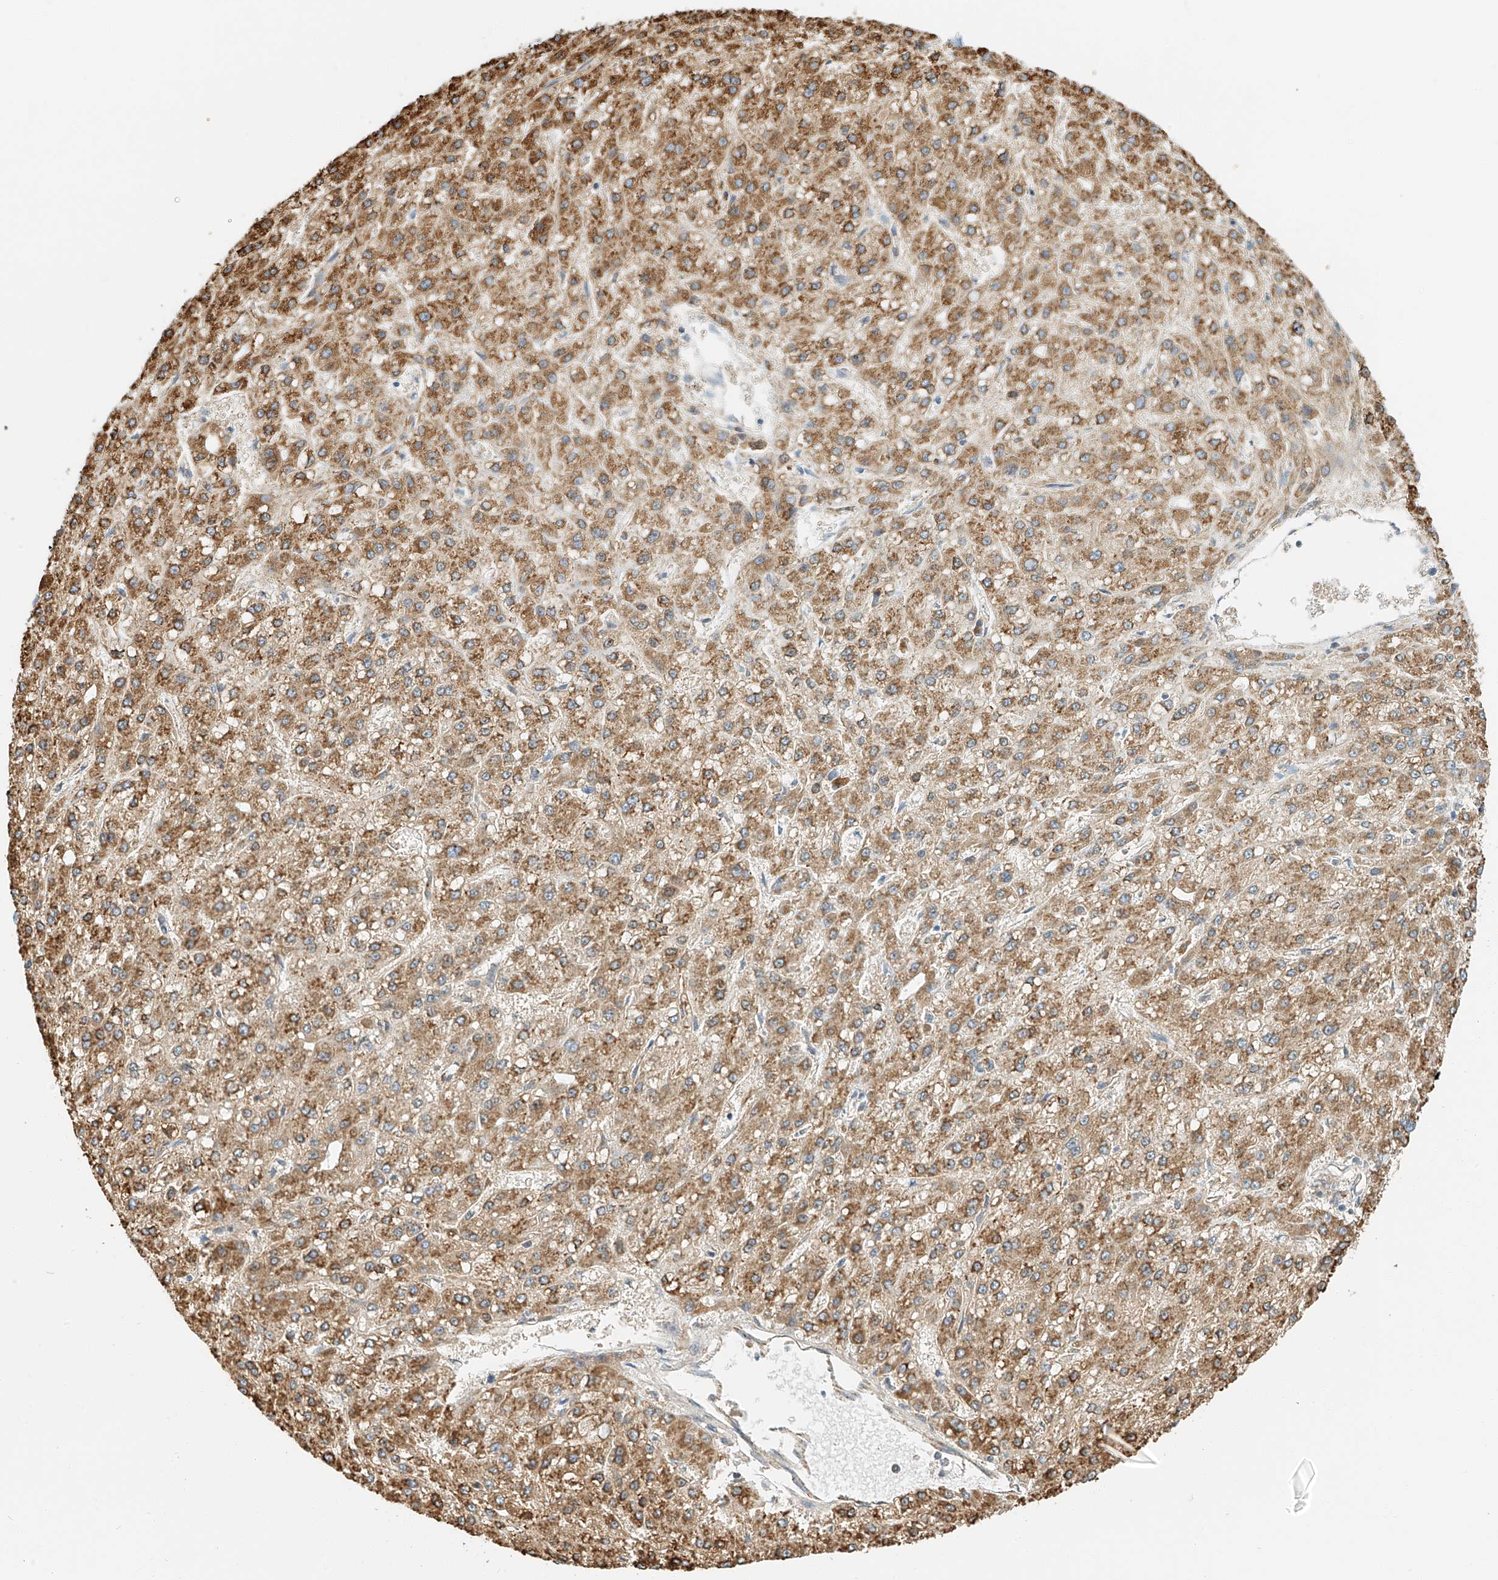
{"staining": {"intensity": "moderate", "quantity": ">75%", "location": "cytoplasmic/membranous"}, "tissue": "liver cancer", "cell_type": "Tumor cells", "image_type": "cancer", "snomed": [{"axis": "morphology", "description": "Carcinoma, Hepatocellular, NOS"}, {"axis": "topography", "description": "Liver"}], "caption": "Immunohistochemistry (IHC) staining of liver cancer (hepatocellular carcinoma), which displays medium levels of moderate cytoplasmic/membranous positivity in about >75% of tumor cells indicating moderate cytoplasmic/membranous protein positivity. The staining was performed using DAB (brown) for protein detection and nuclei were counterstained in hematoxylin (blue).", "gene": "YIPF7", "patient": {"sex": "male", "age": 67}}